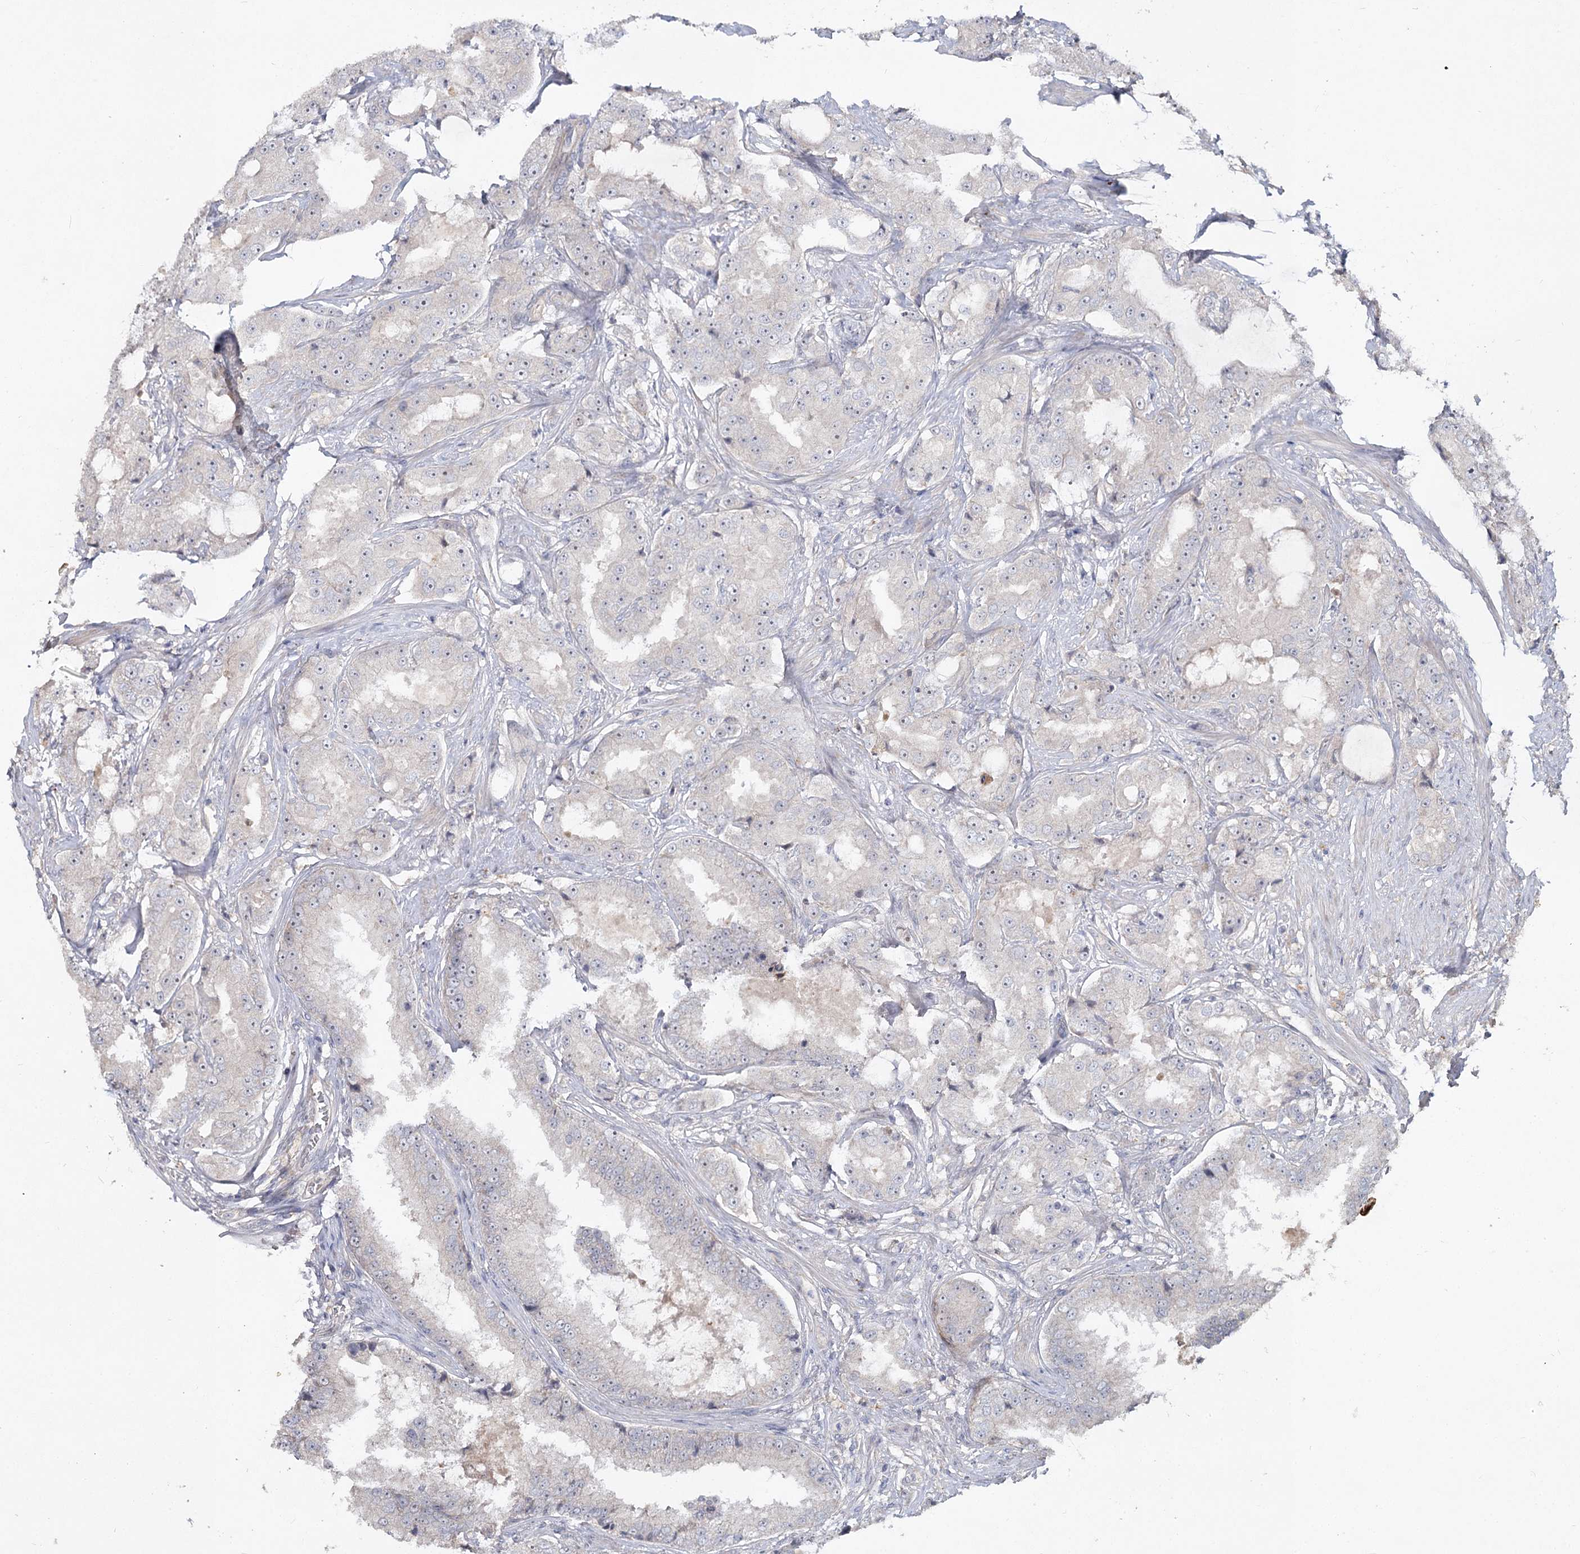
{"staining": {"intensity": "negative", "quantity": "none", "location": "none"}, "tissue": "prostate cancer", "cell_type": "Tumor cells", "image_type": "cancer", "snomed": [{"axis": "morphology", "description": "Adenocarcinoma, High grade"}, {"axis": "topography", "description": "Prostate"}], "caption": "Photomicrograph shows no significant protein positivity in tumor cells of prostate cancer (high-grade adenocarcinoma). (Immunohistochemistry, brightfield microscopy, high magnification).", "gene": "ANGPTL5", "patient": {"sex": "male", "age": 73}}